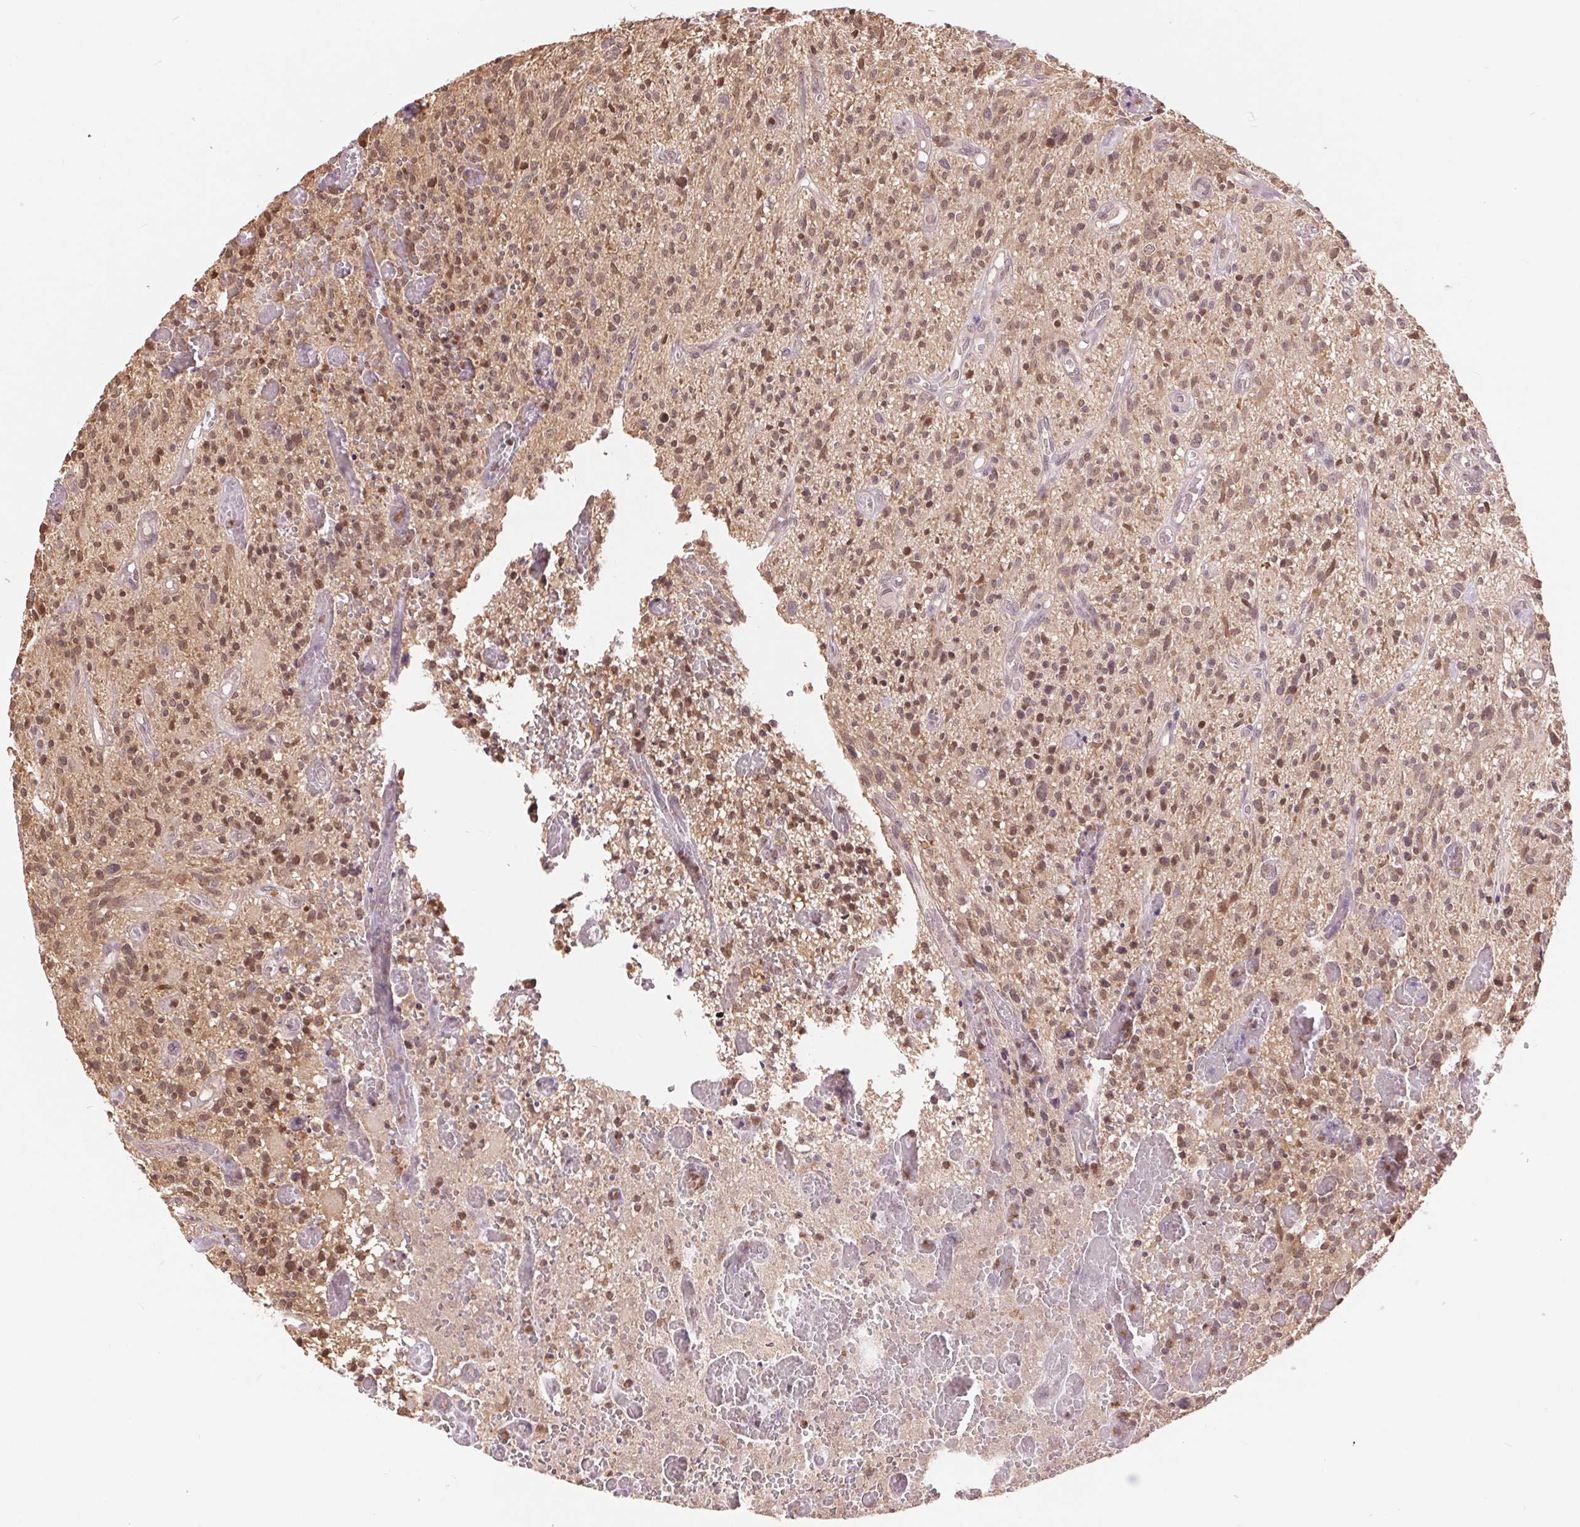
{"staining": {"intensity": "moderate", "quantity": ">75%", "location": "nuclear"}, "tissue": "glioma", "cell_type": "Tumor cells", "image_type": "cancer", "snomed": [{"axis": "morphology", "description": "Glioma, malignant, High grade"}, {"axis": "topography", "description": "Brain"}], "caption": "A medium amount of moderate nuclear positivity is present in about >75% of tumor cells in glioma tissue.", "gene": "TMEM273", "patient": {"sex": "male", "age": 75}}